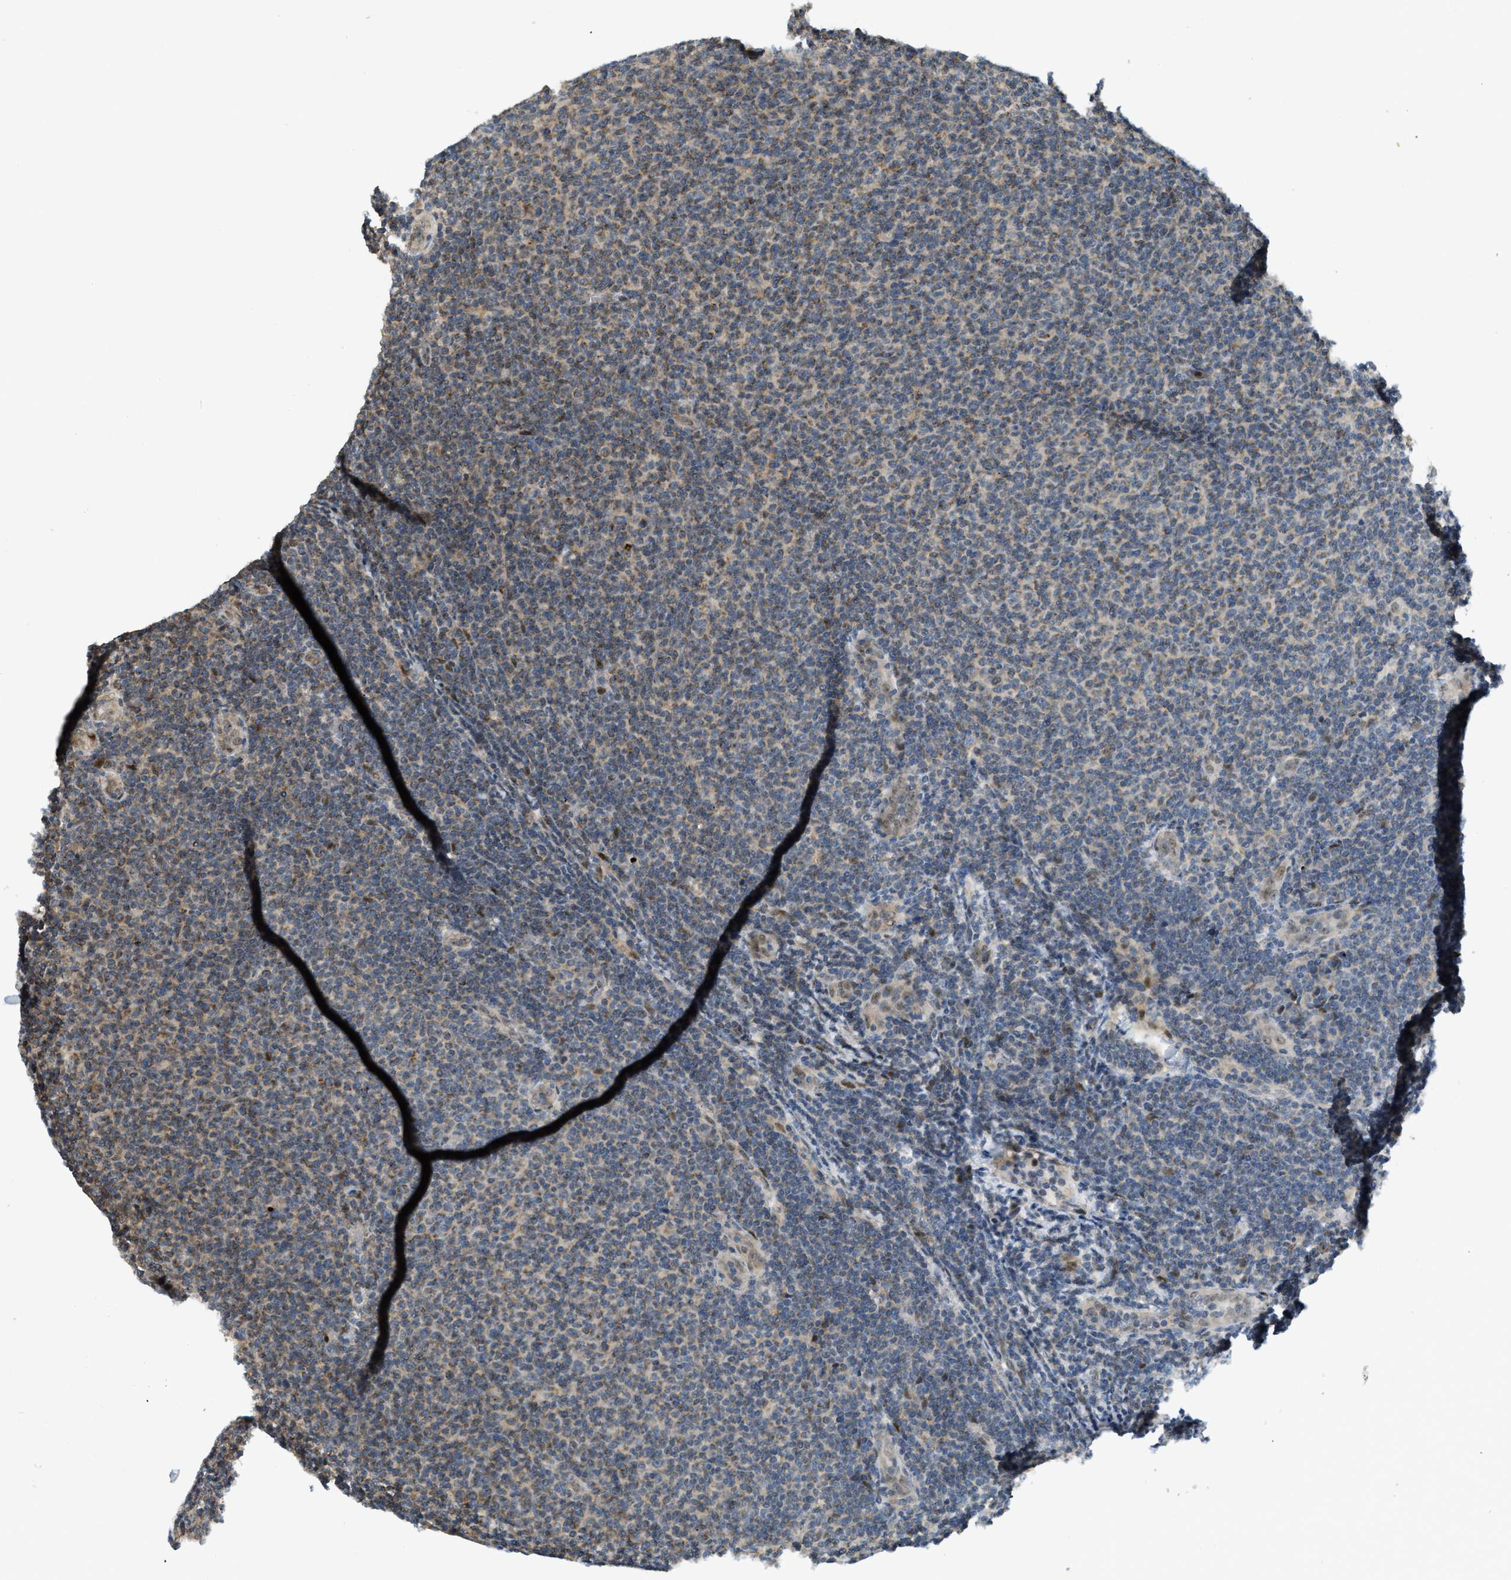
{"staining": {"intensity": "weak", "quantity": ">75%", "location": "cytoplasmic/membranous,nuclear"}, "tissue": "lymphoma", "cell_type": "Tumor cells", "image_type": "cancer", "snomed": [{"axis": "morphology", "description": "Malignant lymphoma, non-Hodgkin's type, Low grade"}, {"axis": "topography", "description": "Lymph node"}], "caption": "Immunohistochemistry photomicrograph of neoplastic tissue: low-grade malignant lymphoma, non-Hodgkin's type stained using immunohistochemistry (IHC) exhibits low levels of weak protein expression localized specifically in the cytoplasmic/membranous and nuclear of tumor cells, appearing as a cytoplasmic/membranous and nuclear brown color.", "gene": "TRAPPC14", "patient": {"sex": "male", "age": 66}}